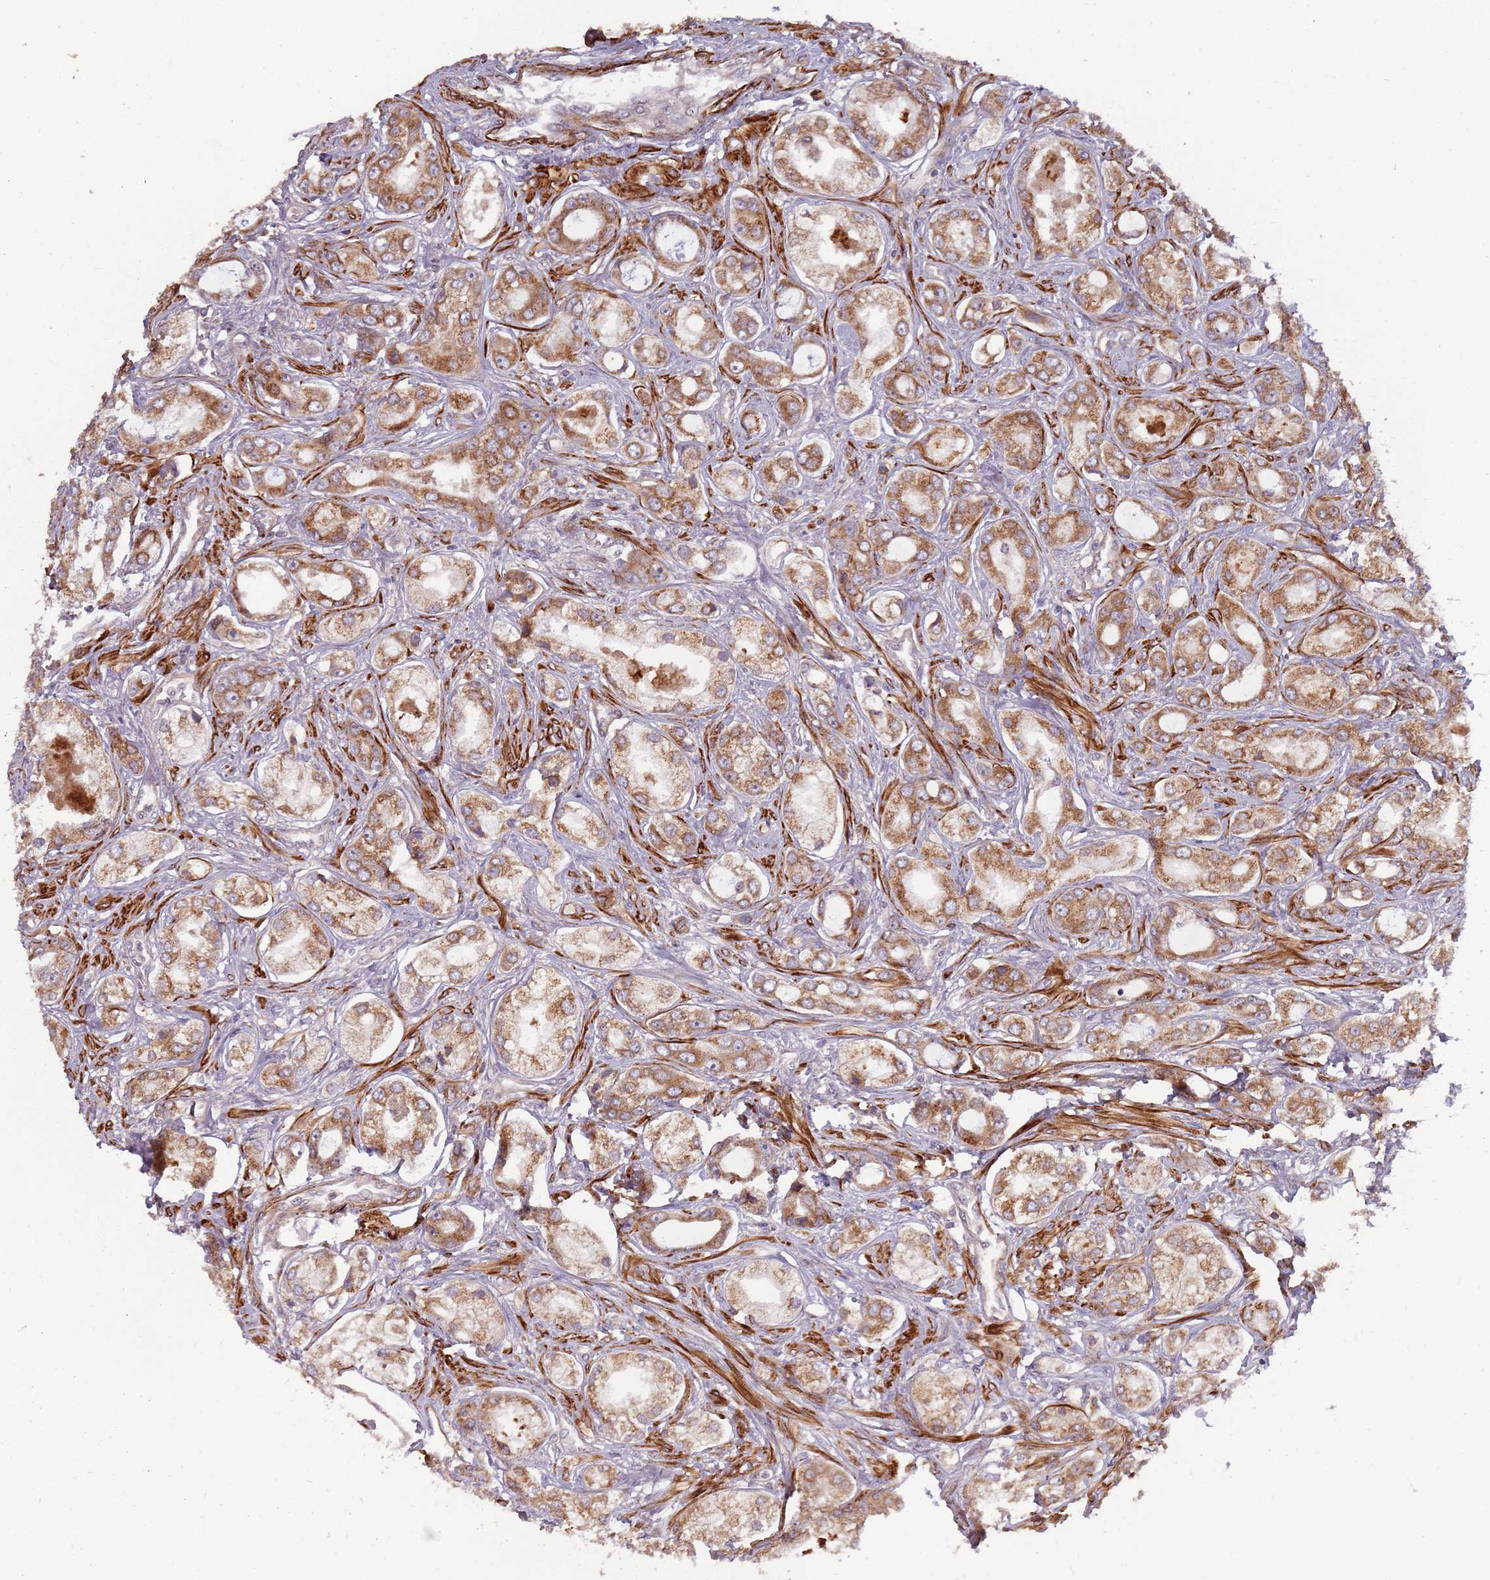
{"staining": {"intensity": "moderate", "quantity": ">75%", "location": "cytoplasmic/membranous"}, "tissue": "prostate cancer", "cell_type": "Tumor cells", "image_type": "cancer", "snomed": [{"axis": "morphology", "description": "Adenocarcinoma, Low grade"}, {"axis": "topography", "description": "Prostate"}], "caption": "DAB immunohistochemical staining of prostate adenocarcinoma (low-grade) displays moderate cytoplasmic/membranous protein expression in about >75% of tumor cells.", "gene": "PLD6", "patient": {"sex": "male", "age": 68}}